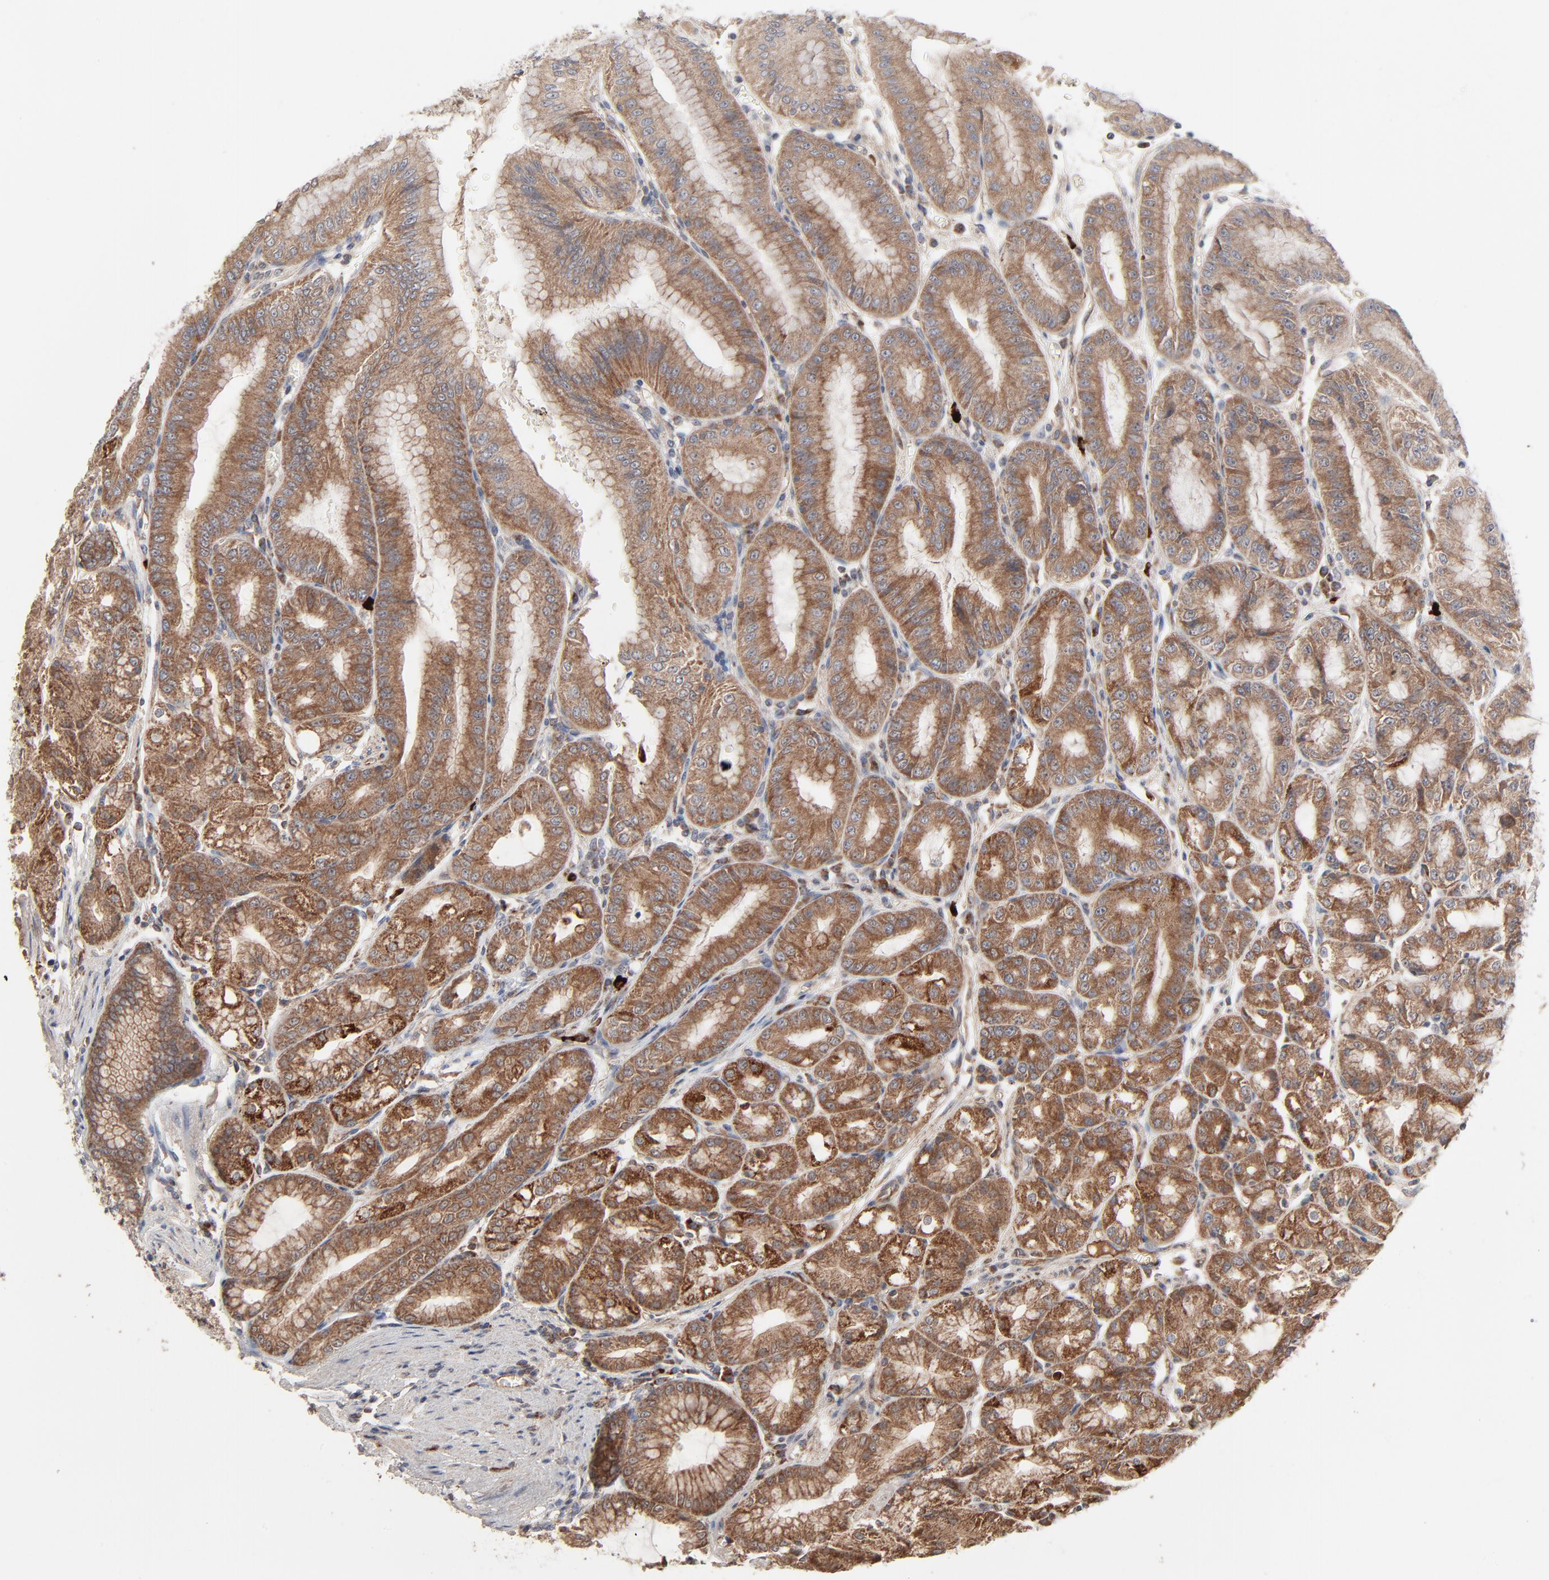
{"staining": {"intensity": "strong", "quantity": ">75%", "location": "cytoplasmic/membranous"}, "tissue": "stomach", "cell_type": "Glandular cells", "image_type": "normal", "snomed": [{"axis": "morphology", "description": "Normal tissue, NOS"}, {"axis": "topography", "description": "Stomach, lower"}], "caption": "Stomach stained for a protein (brown) reveals strong cytoplasmic/membranous positive positivity in about >75% of glandular cells.", "gene": "ABLIM3", "patient": {"sex": "male", "age": 71}}